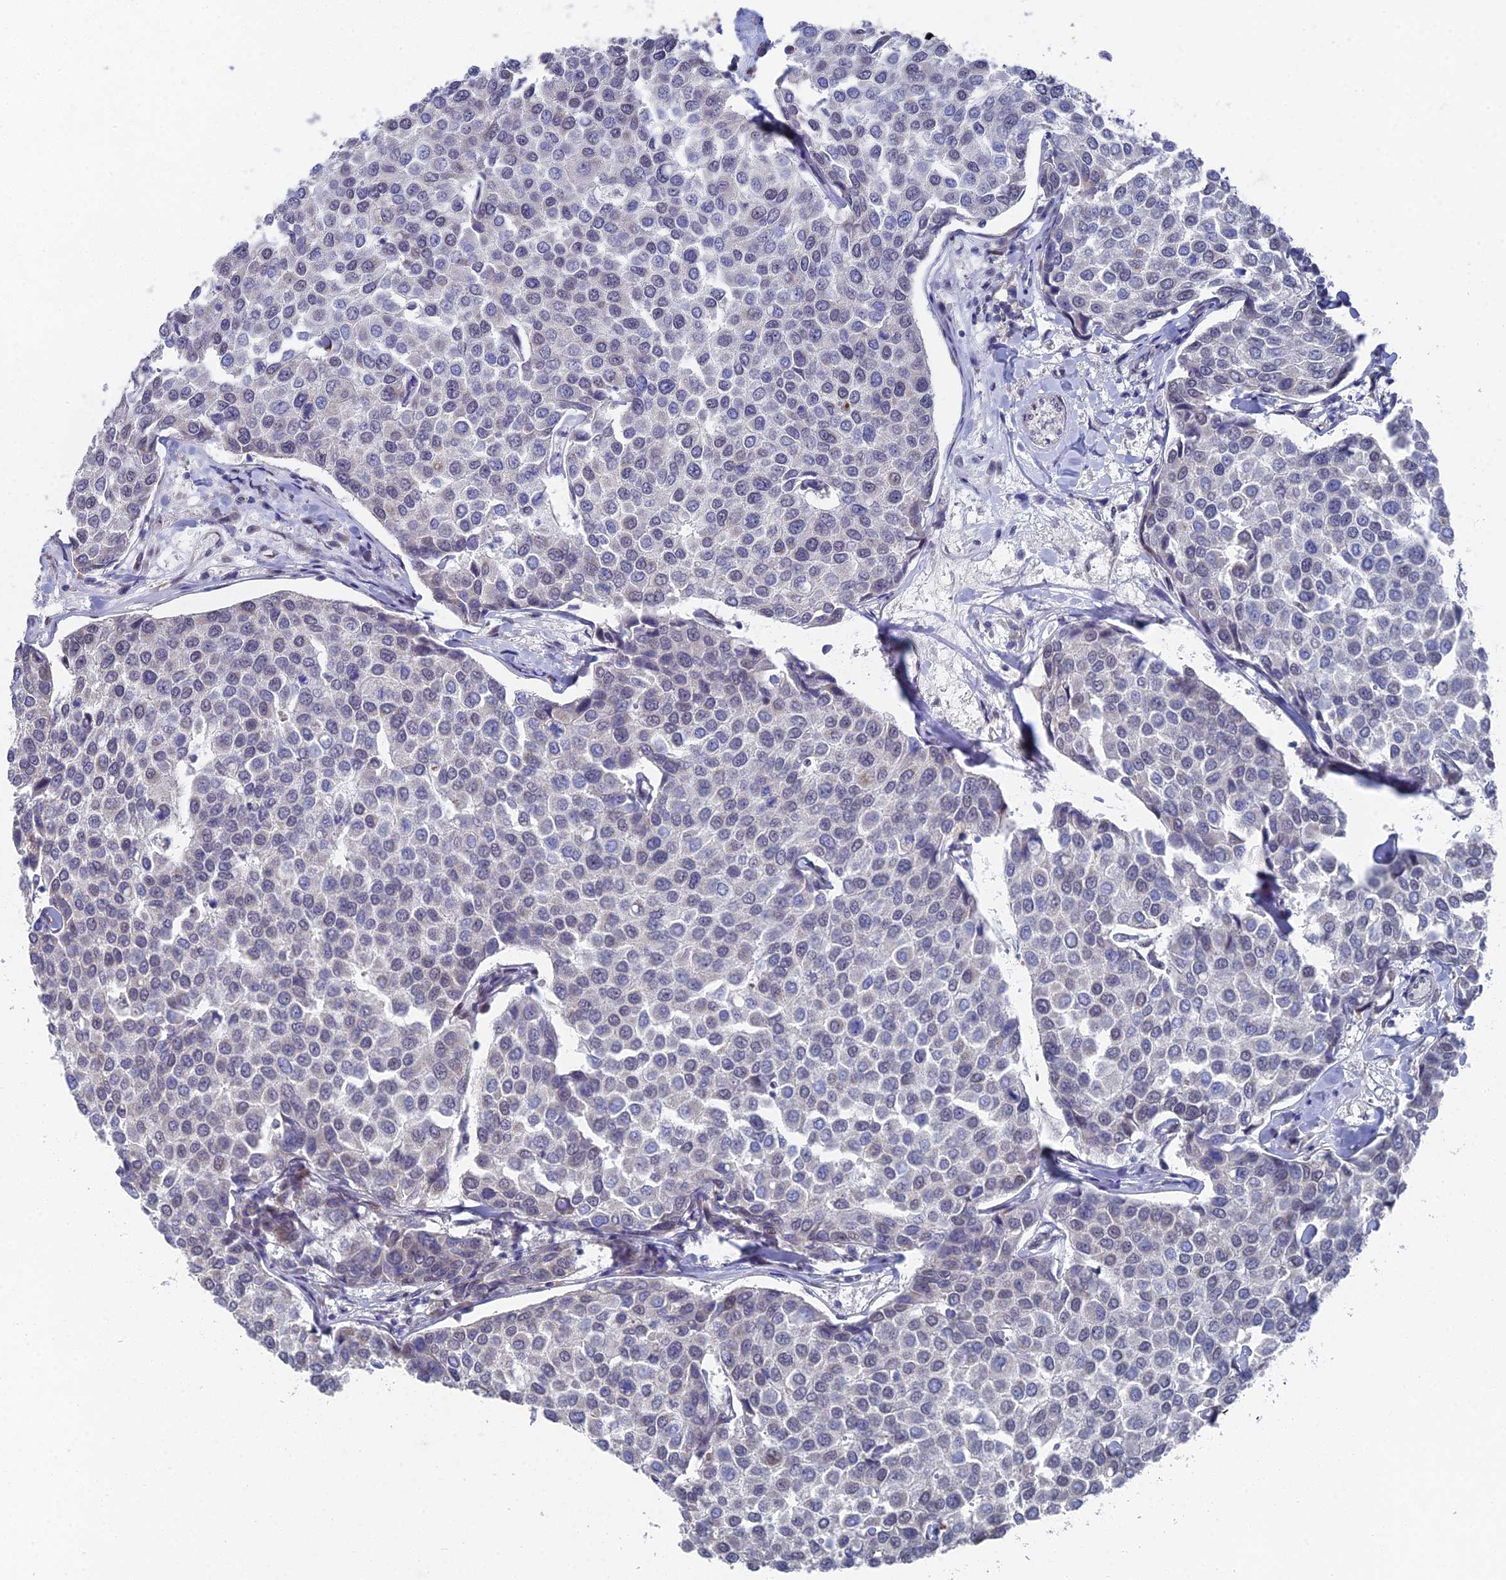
{"staining": {"intensity": "weak", "quantity": "<25%", "location": "nuclear"}, "tissue": "breast cancer", "cell_type": "Tumor cells", "image_type": "cancer", "snomed": [{"axis": "morphology", "description": "Duct carcinoma"}, {"axis": "topography", "description": "Breast"}], "caption": "Breast cancer was stained to show a protein in brown. There is no significant expression in tumor cells.", "gene": "FHIP2A", "patient": {"sex": "female", "age": 55}}